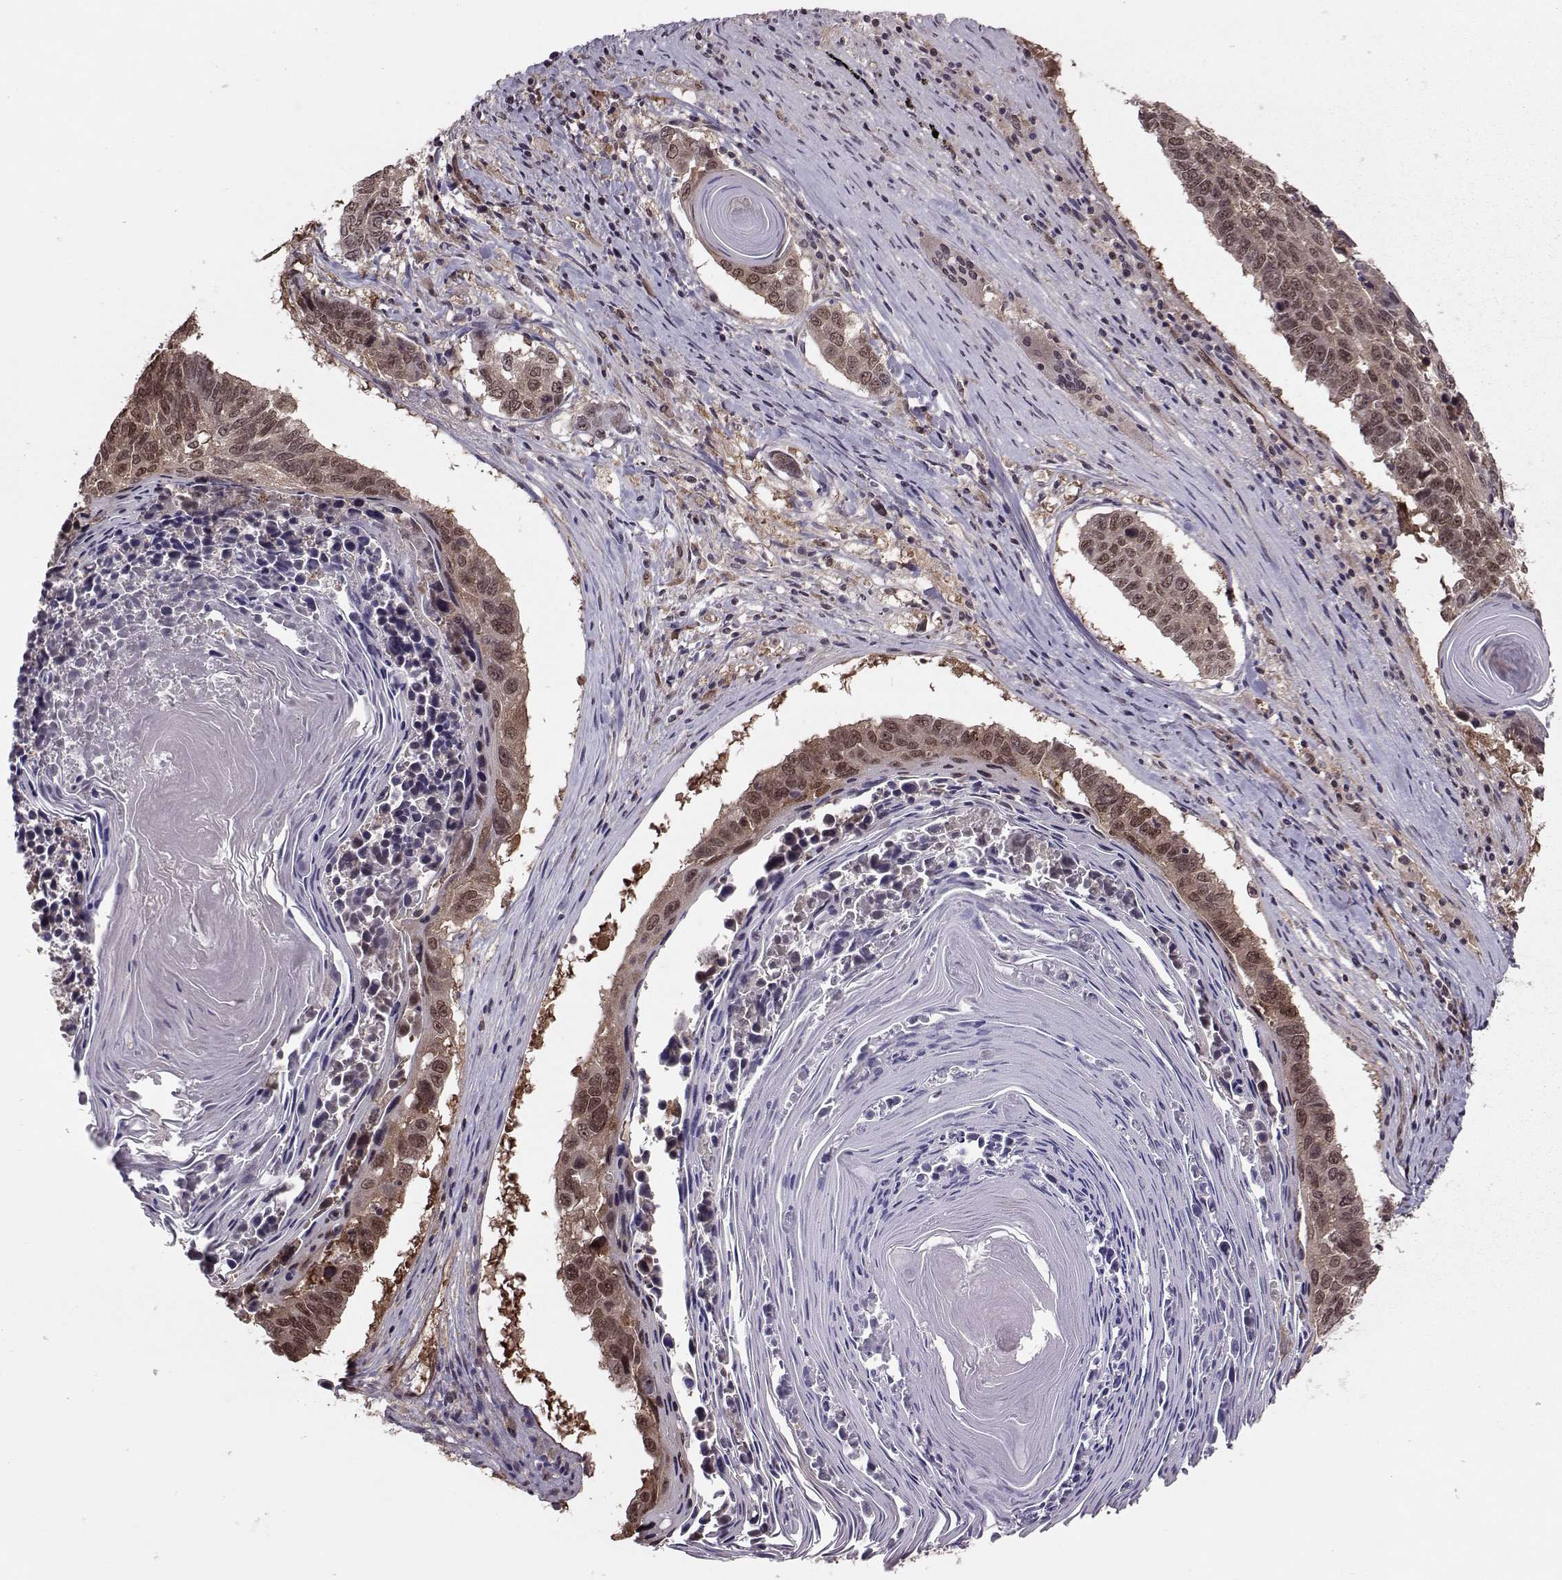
{"staining": {"intensity": "weak", "quantity": "<25%", "location": "cytoplasmic/membranous,nuclear"}, "tissue": "lung cancer", "cell_type": "Tumor cells", "image_type": "cancer", "snomed": [{"axis": "morphology", "description": "Squamous cell carcinoma, NOS"}, {"axis": "topography", "description": "Lung"}], "caption": "Protein analysis of lung cancer (squamous cell carcinoma) shows no significant staining in tumor cells.", "gene": "PPP2R2A", "patient": {"sex": "male", "age": 73}}